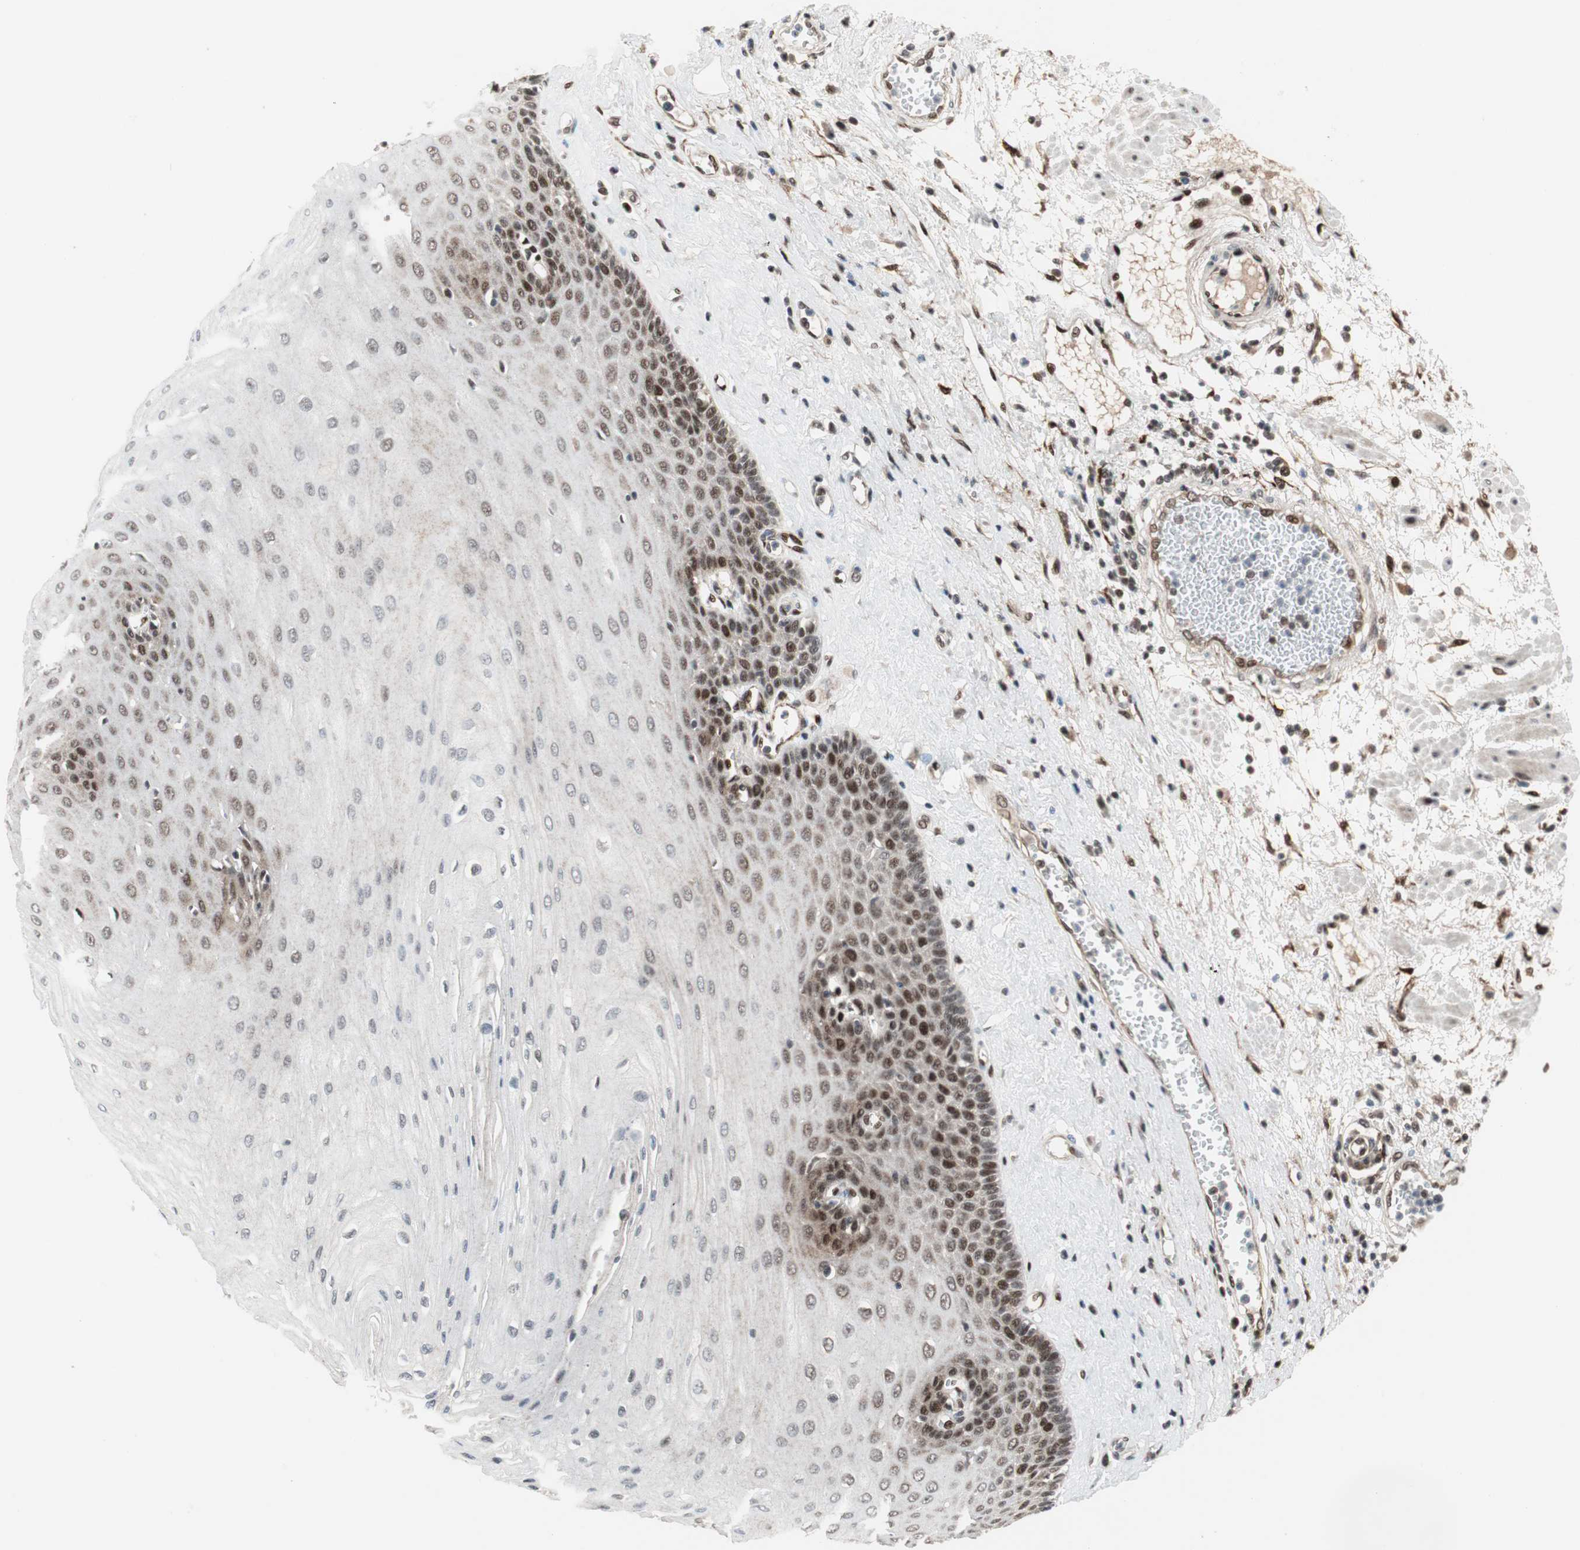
{"staining": {"intensity": "strong", "quantity": "<25%", "location": "nuclear"}, "tissue": "esophagus", "cell_type": "Squamous epithelial cells", "image_type": "normal", "snomed": [{"axis": "morphology", "description": "Normal tissue, NOS"}, {"axis": "morphology", "description": "Squamous cell carcinoma, NOS"}, {"axis": "topography", "description": "Esophagus"}], "caption": "Brown immunohistochemical staining in benign human esophagus displays strong nuclear expression in about <25% of squamous epithelial cells.", "gene": "TCF12", "patient": {"sex": "male", "age": 65}}